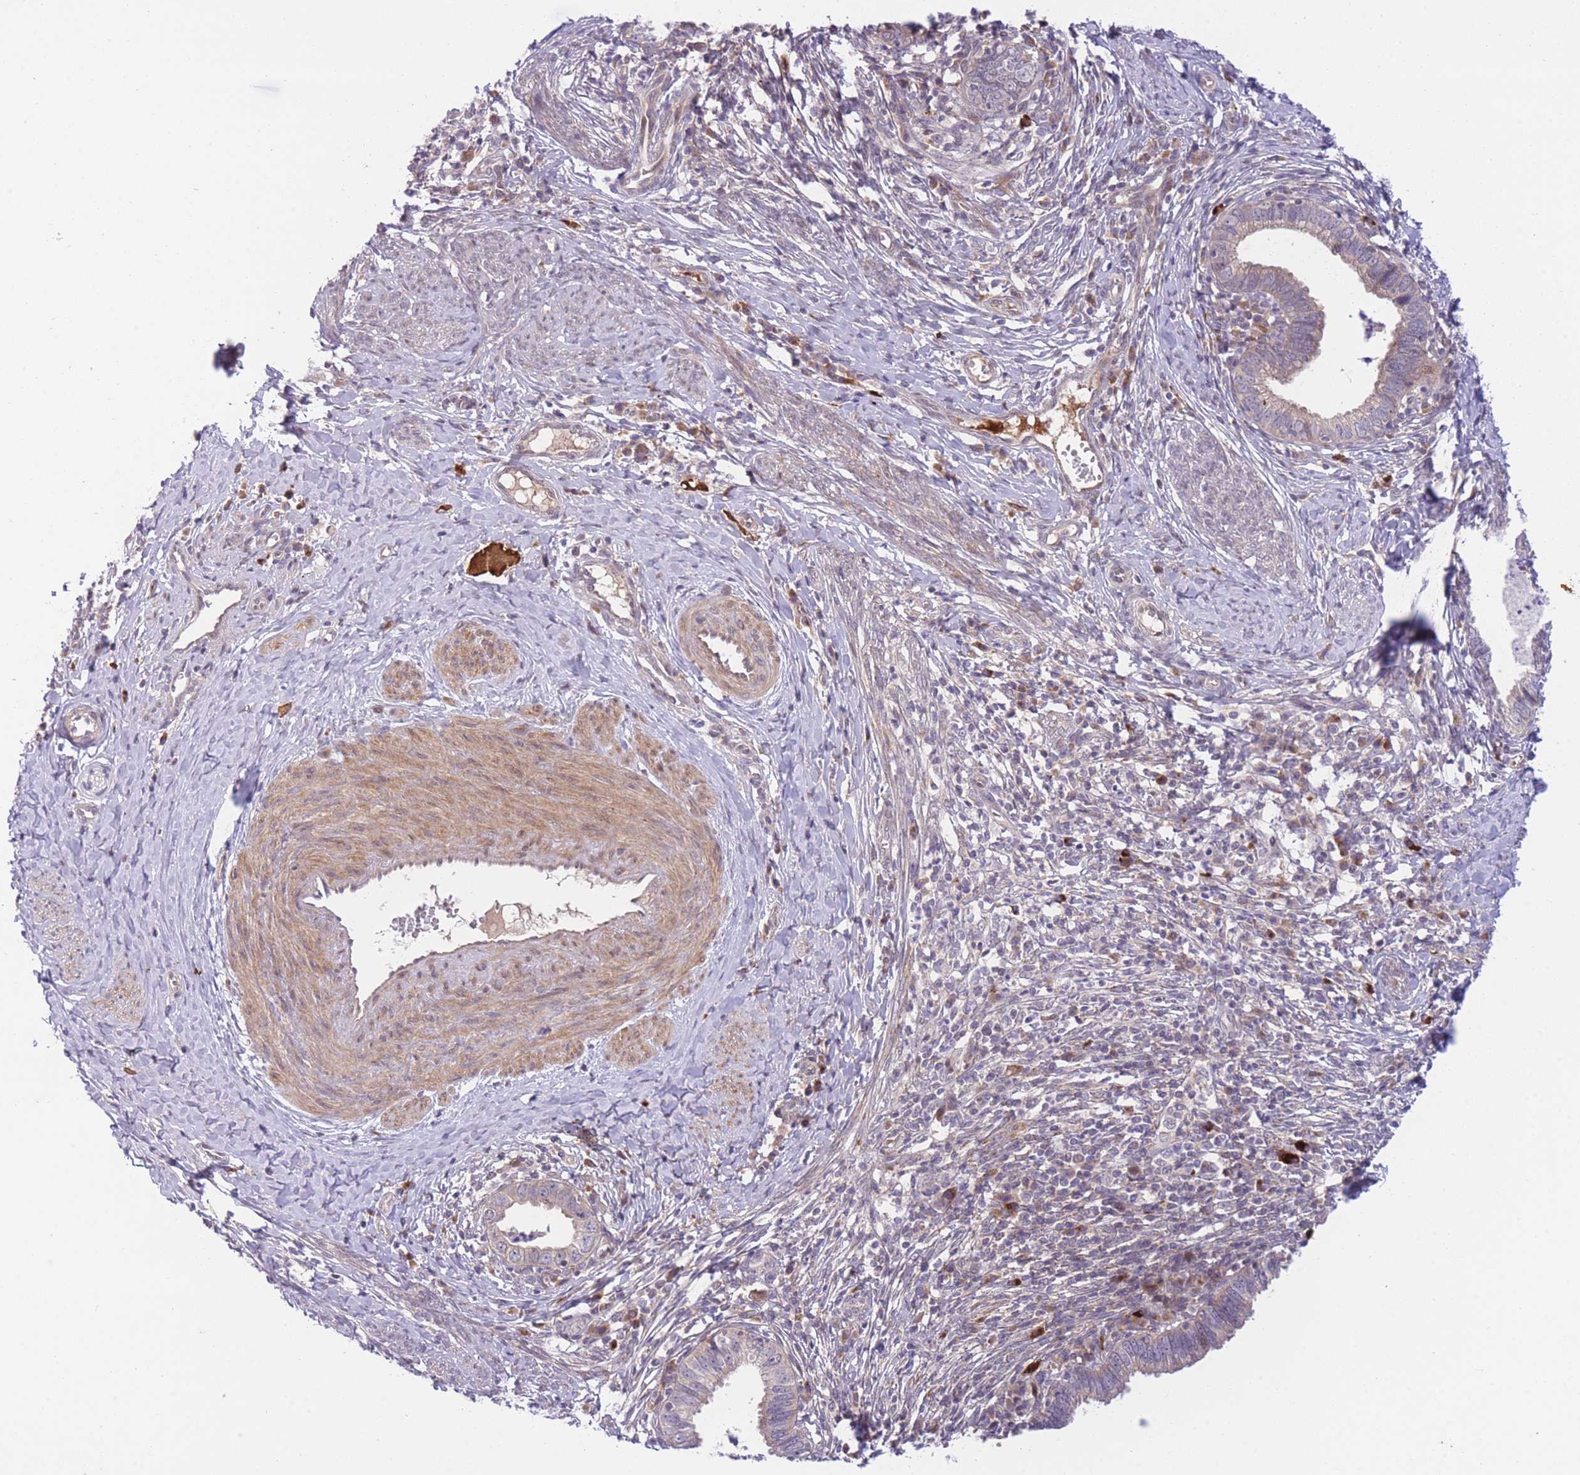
{"staining": {"intensity": "negative", "quantity": "none", "location": "none"}, "tissue": "cervical cancer", "cell_type": "Tumor cells", "image_type": "cancer", "snomed": [{"axis": "morphology", "description": "Adenocarcinoma, NOS"}, {"axis": "topography", "description": "Cervix"}], "caption": "A micrograph of human cervical adenocarcinoma is negative for staining in tumor cells.", "gene": "CDC25B", "patient": {"sex": "female", "age": 36}}